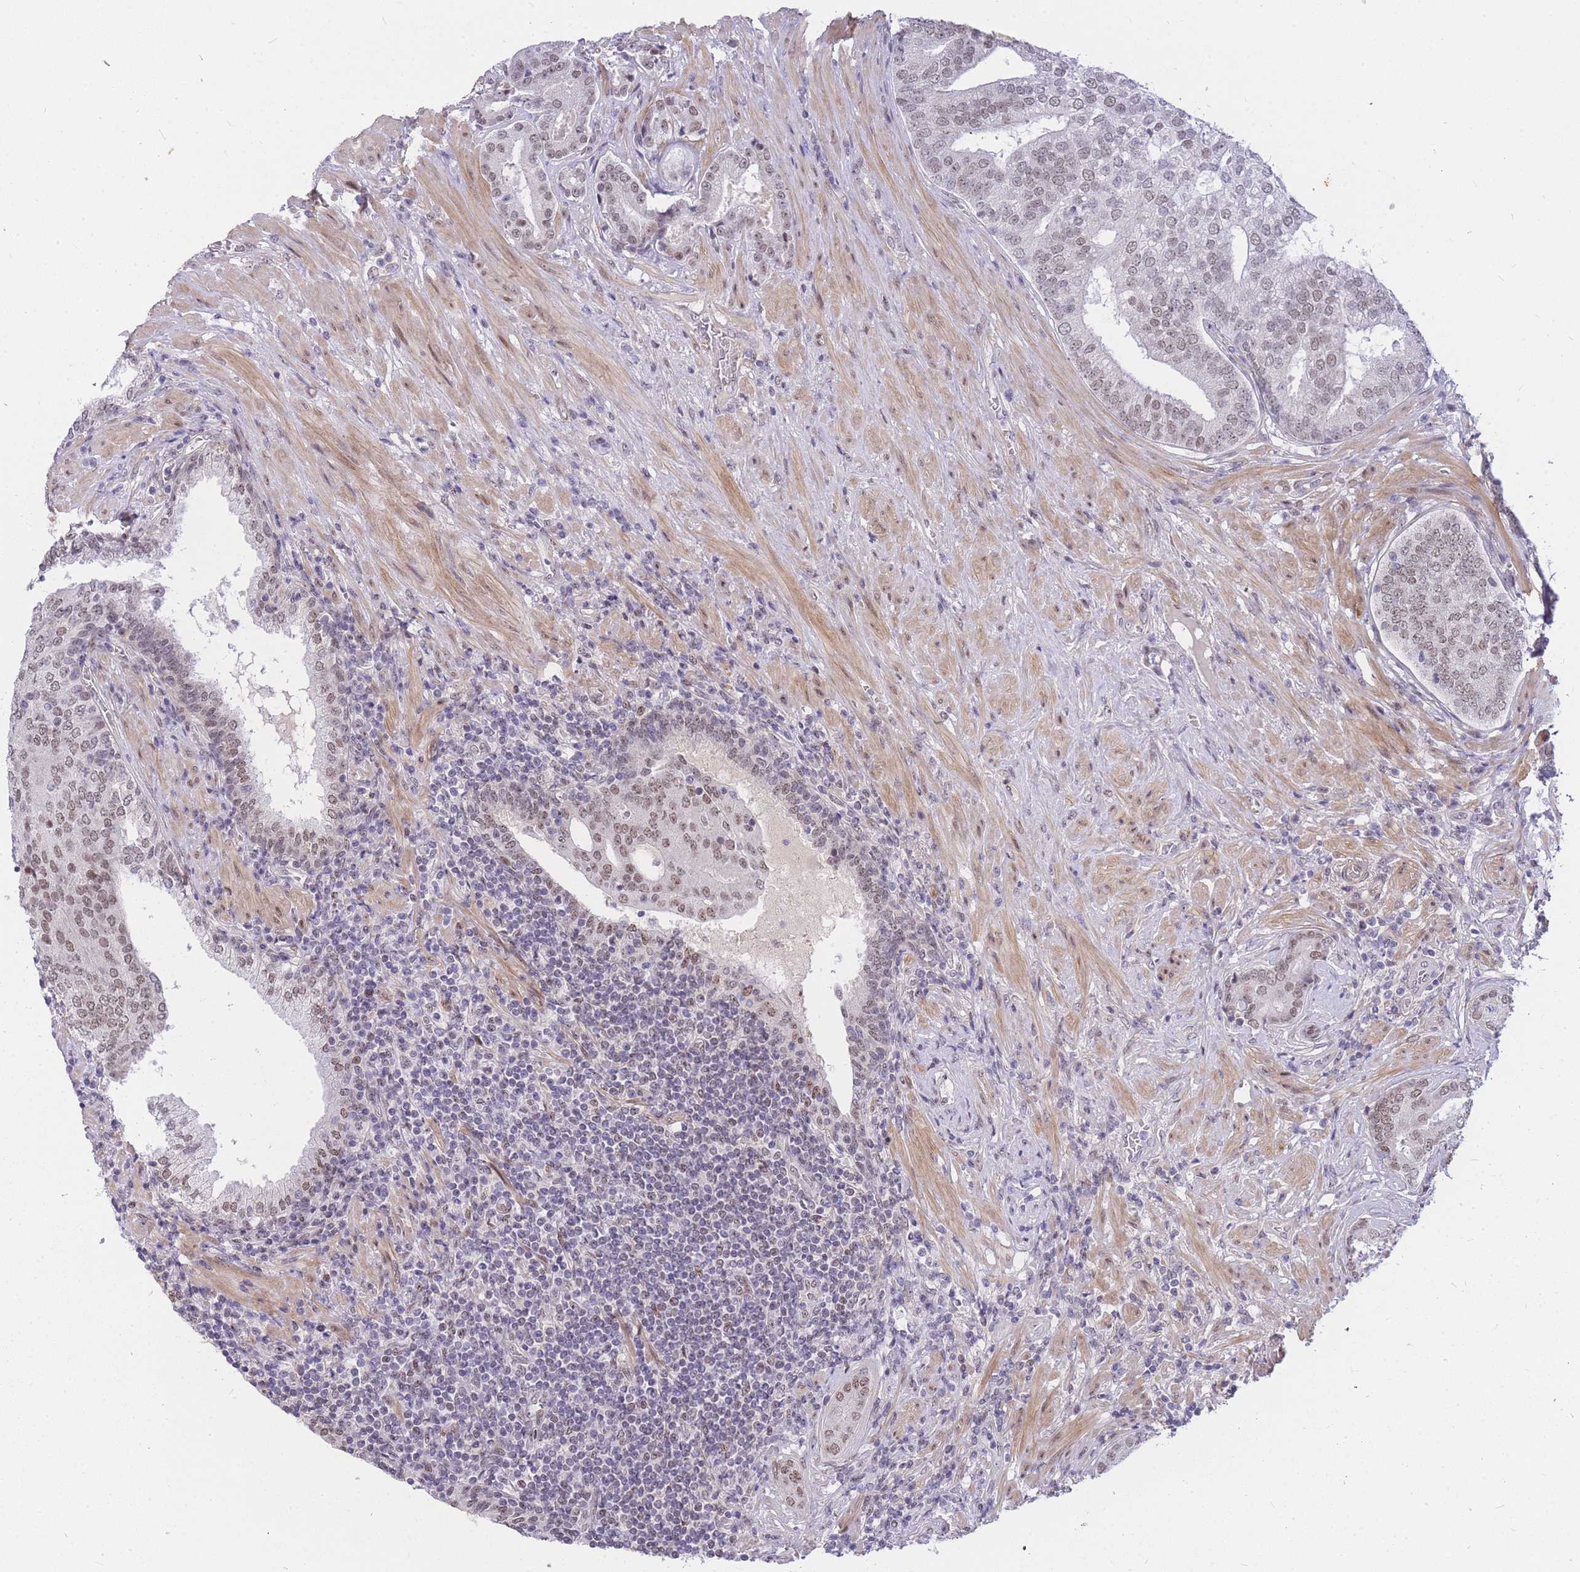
{"staining": {"intensity": "moderate", "quantity": ">75%", "location": "nuclear"}, "tissue": "prostate cancer", "cell_type": "Tumor cells", "image_type": "cancer", "snomed": [{"axis": "morphology", "description": "Adenocarcinoma, High grade"}, {"axis": "topography", "description": "Prostate"}], "caption": "Brown immunohistochemical staining in human prostate cancer displays moderate nuclear expression in about >75% of tumor cells.", "gene": "TLE2", "patient": {"sex": "male", "age": 55}}